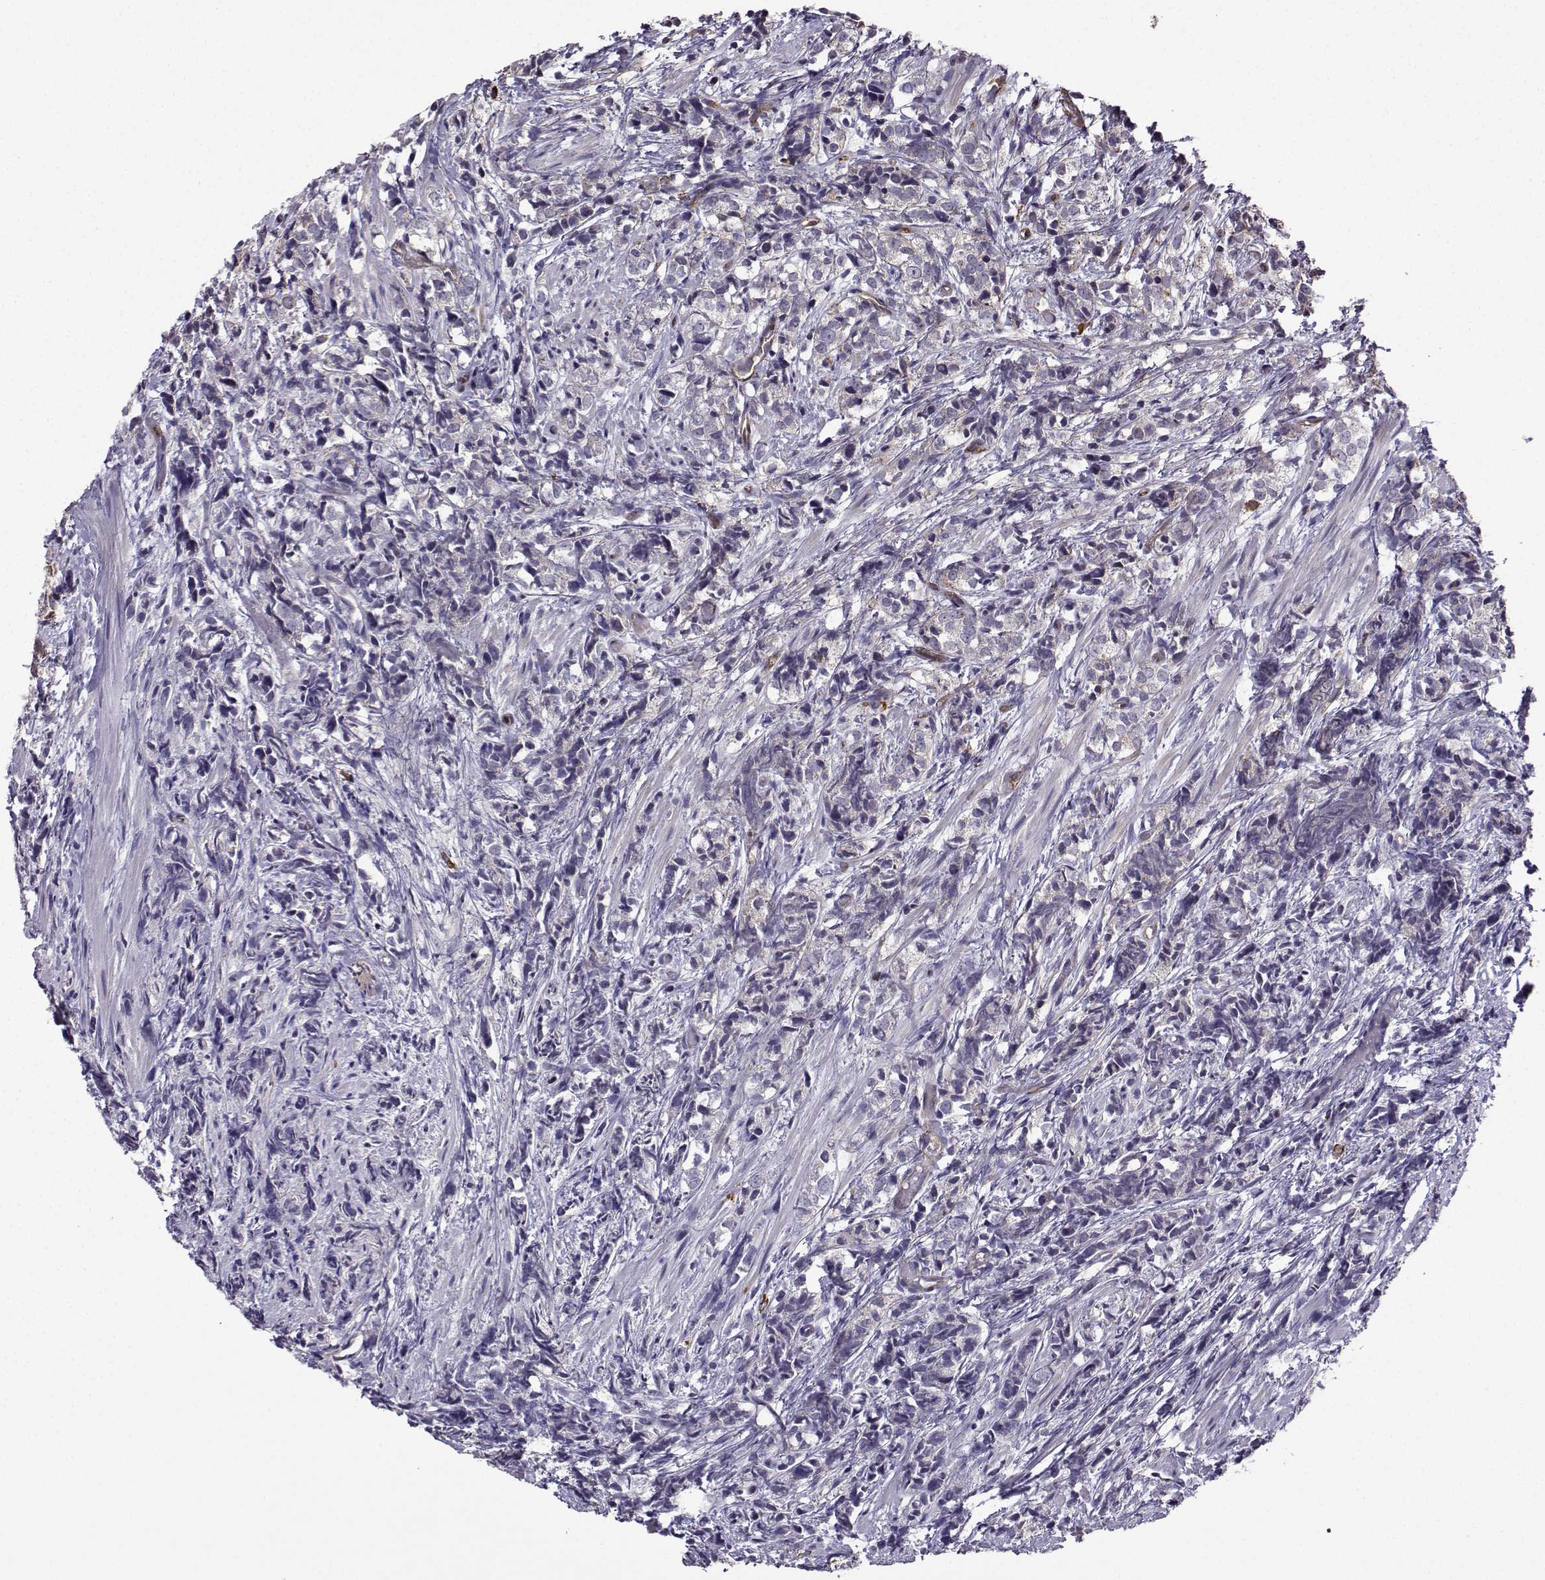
{"staining": {"intensity": "negative", "quantity": "none", "location": "none"}, "tissue": "prostate cancer", "cell_type": "Tumor cells", "image_type": "cancer", "snomed": [{"axis": "morphology", "description": "Adenocarcinoma, High grade"}, {"axis": "topography", "description": "Prostate"}], "caption": "Human prostate cancer (high-grade adenocarcinoma) stained for a protein using IHC exhibits no staining in tumor cells.", "gene": "ITGB8", "patient": {"sex": "male", "age": 53}}